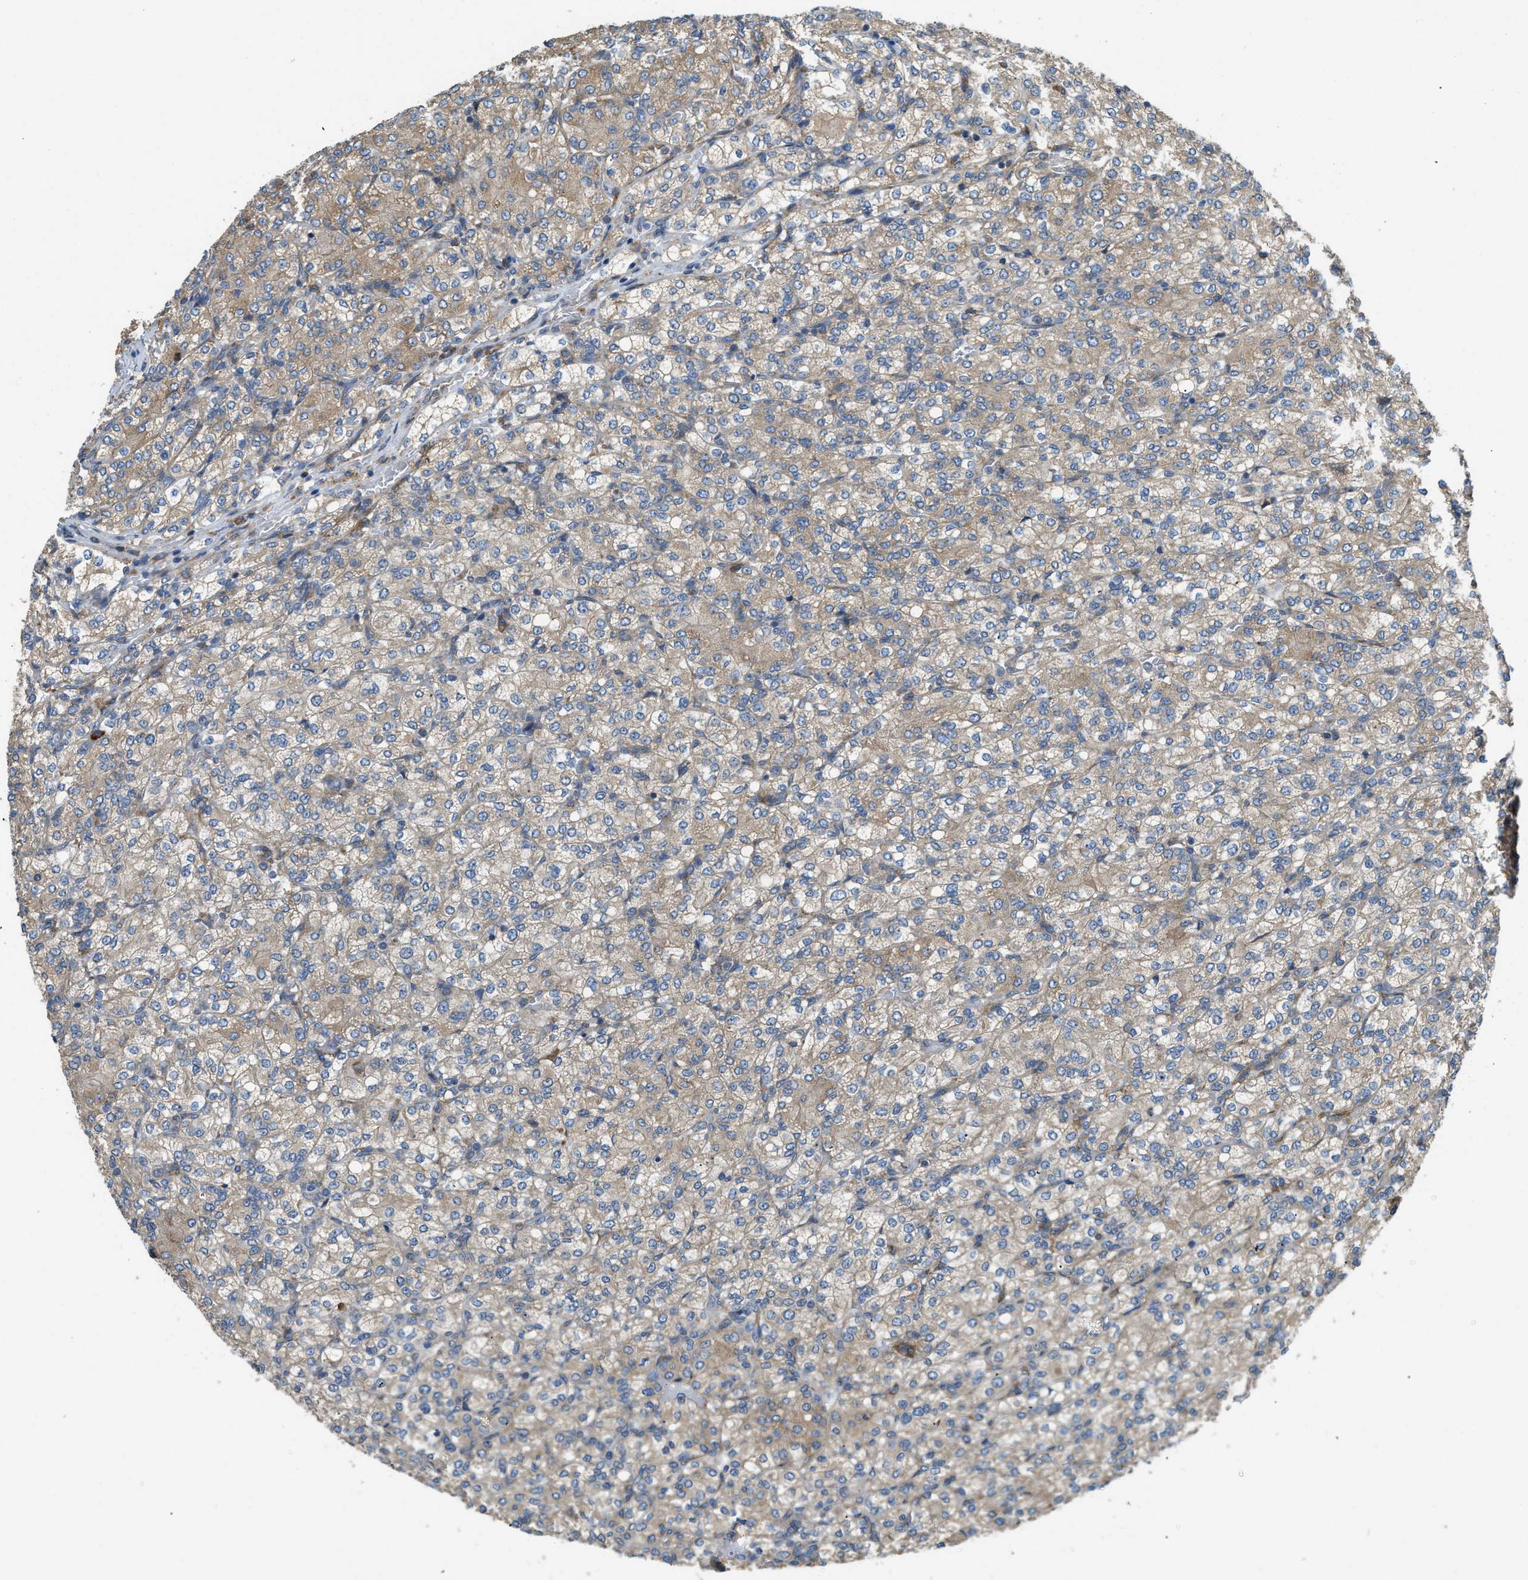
{"staining": {"intensity": "weak", "quantity": ">75%", "location": "cytoplasmic/membranous"}, "tissue": "renal cancer", "cell_type": "Tumor cells", "image_type": "cancer", "snomed": [{"axis": "morphology", "description": "Adenocarcinoma, NOS"}, {"axis": "topography", "description": "Kidney"}], "caption": "Renal cancer tissue reveals weak cytoplasmic/membranous staining in approximately >75% of tumor cells The protein is stained brown, and the nuclei are stained in blue (DAB IHC with brightfield microscopy, high magnification).", "gene": "TMEM68", "patient": {"sex": "male", "age": 77}}